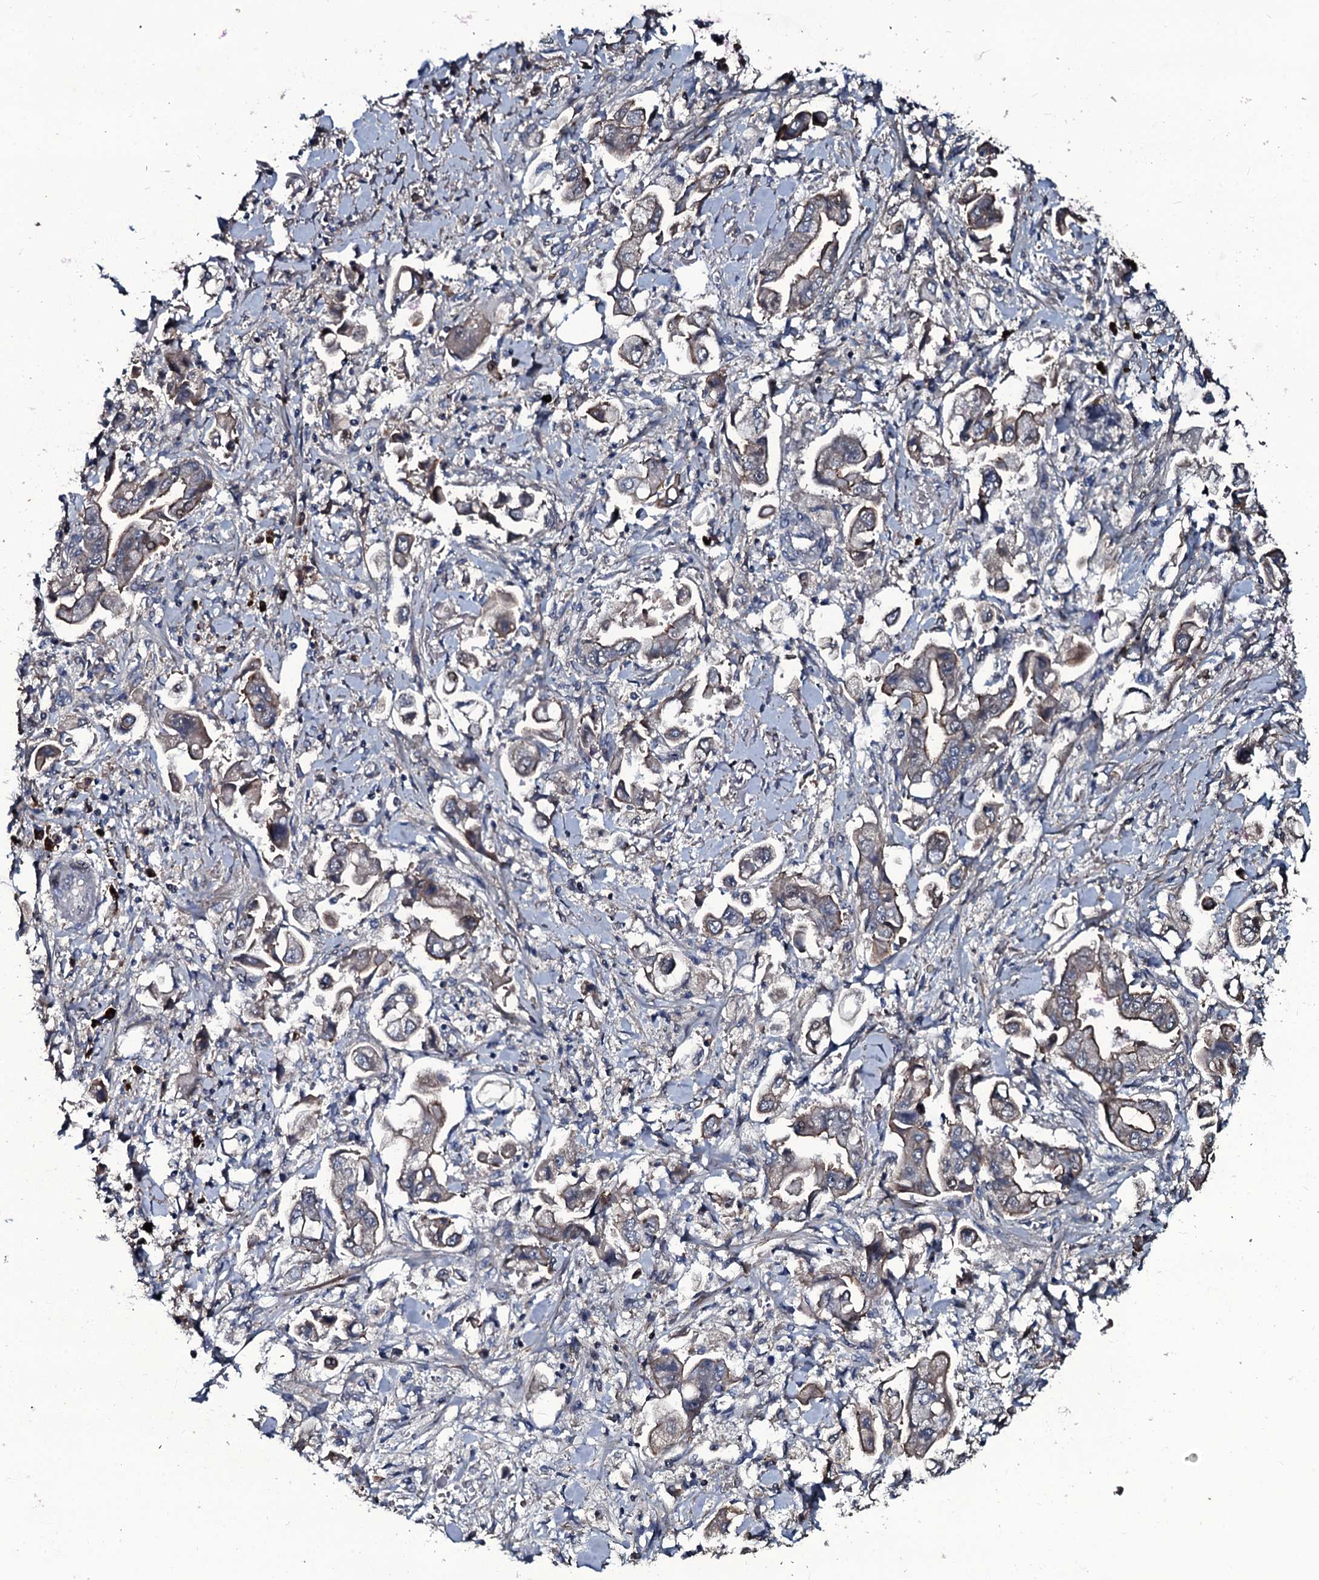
{"staining": {"intensity": "weak", "quantity": "<25%", "location": "cytoplasmic/membranous"}, "tissue": "stomach cancer", "cell_type": "Tumor cells", "image_type": "cancer", "snomed": [{"axis": "morphology", "description": "Adenocarcinoma, NOS"}, {"axis": "topography", "description": "Stomach"}], "caption": "Tumor cells are negative for protein expression in human stomach adenocarcinoma.", "gene": "LYG2", "patient": {"sex": "male", "age": 62}}